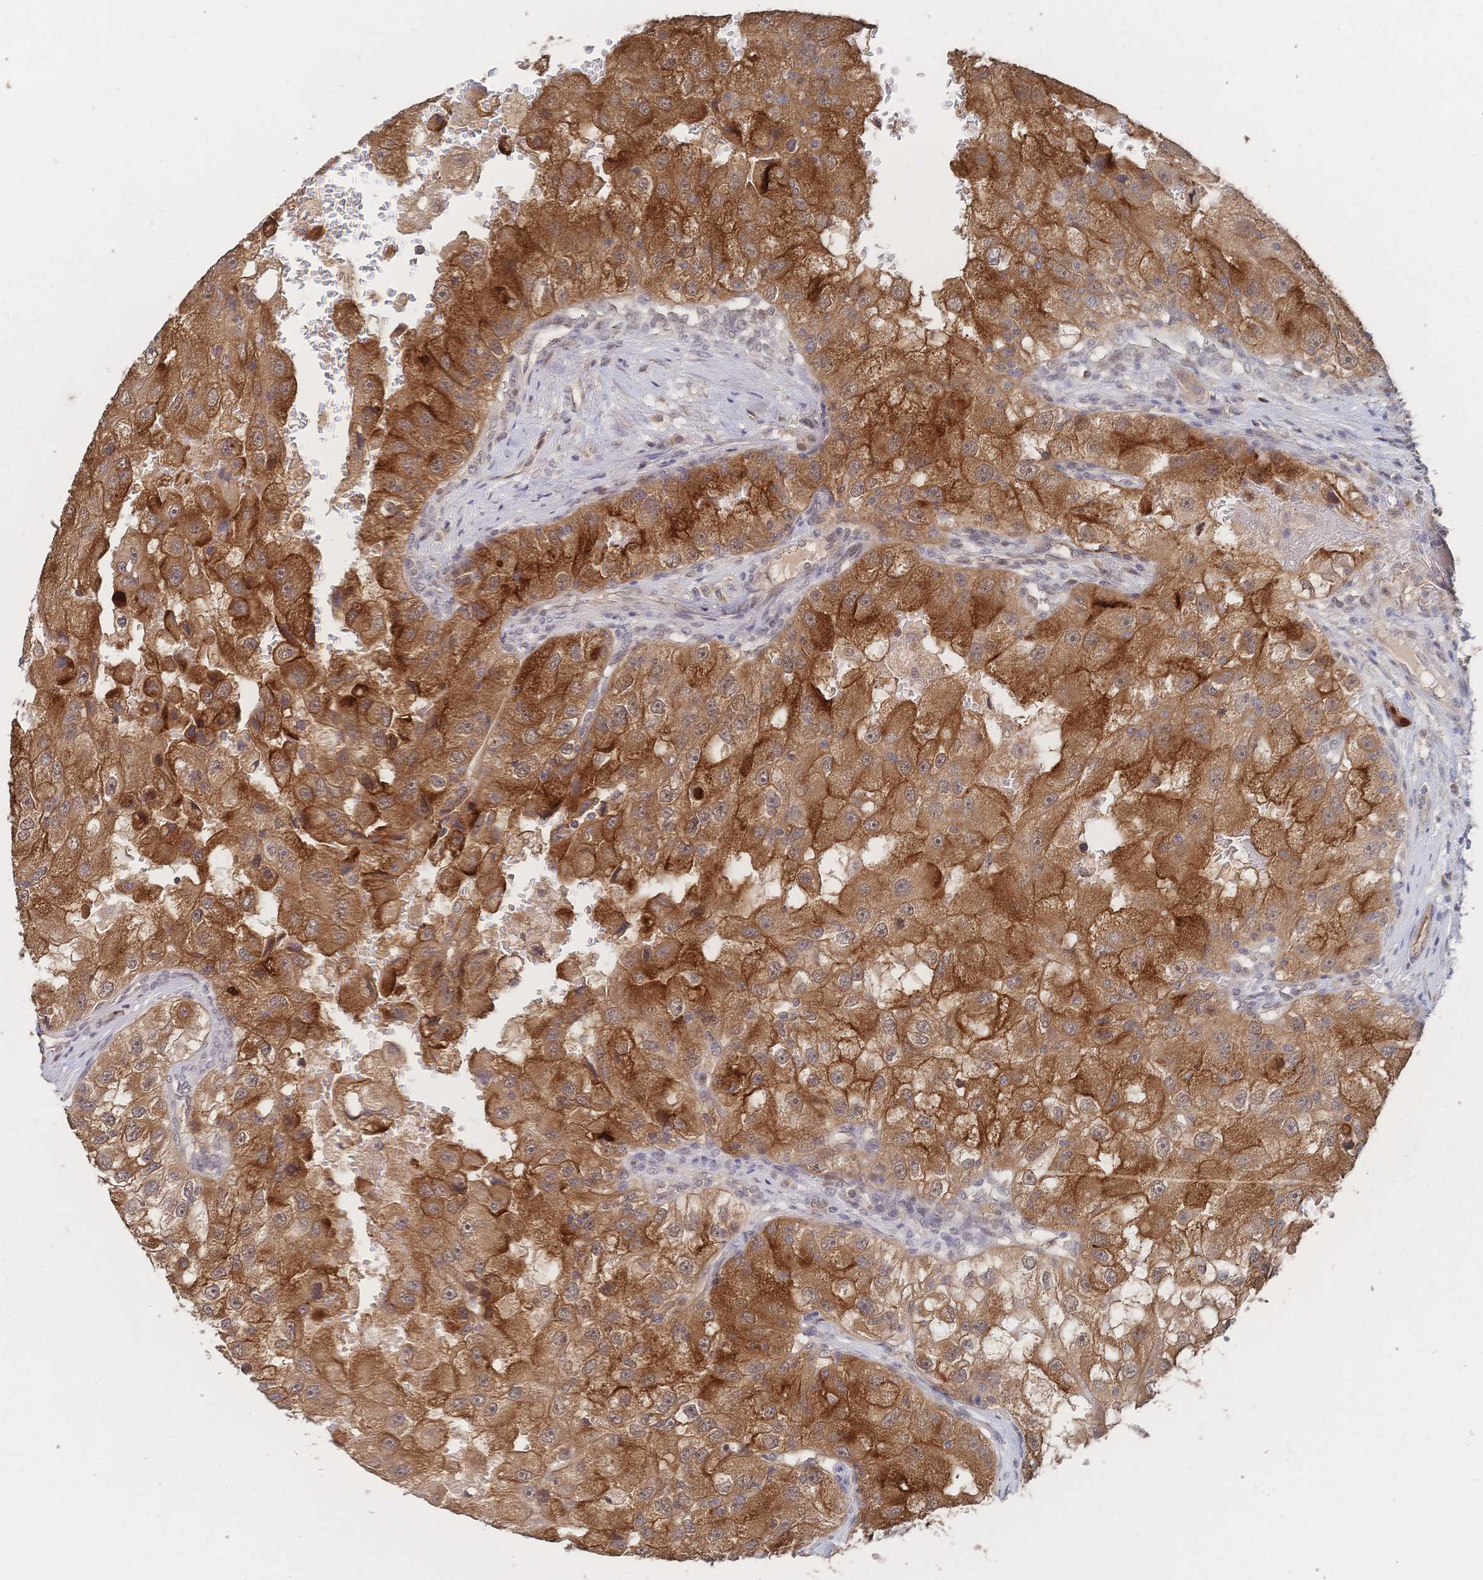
{"staining": {"intensity": "moderate", "quantity": ">75%", "location": "cytoplasmic/membranous"}, "tissue": "renal cancer", "cell_type": "Tumor cells", "image_type": "cancer", "snomed": [{"axis": "morphology", "description": "Adenocarcinoma, NOS"}, {"axis": "topography", "description": "Kidney"}], "caption": "Immunohistochemistry staining of adenocarcinoma (renal), which reveals medium levels of moderate cytoplasmic/membranous positivity in about >75% of tumor cells indicating moderate cytoplasmic/membranous protein expression. The staining was performed using DAB (3,3'-diaminobenzidine) (brown) for protein detection and nuclei were counterstained in hematoxylin (blue).", "gene": "LRP5", "patient": {"sex": "male", "age": 63}}